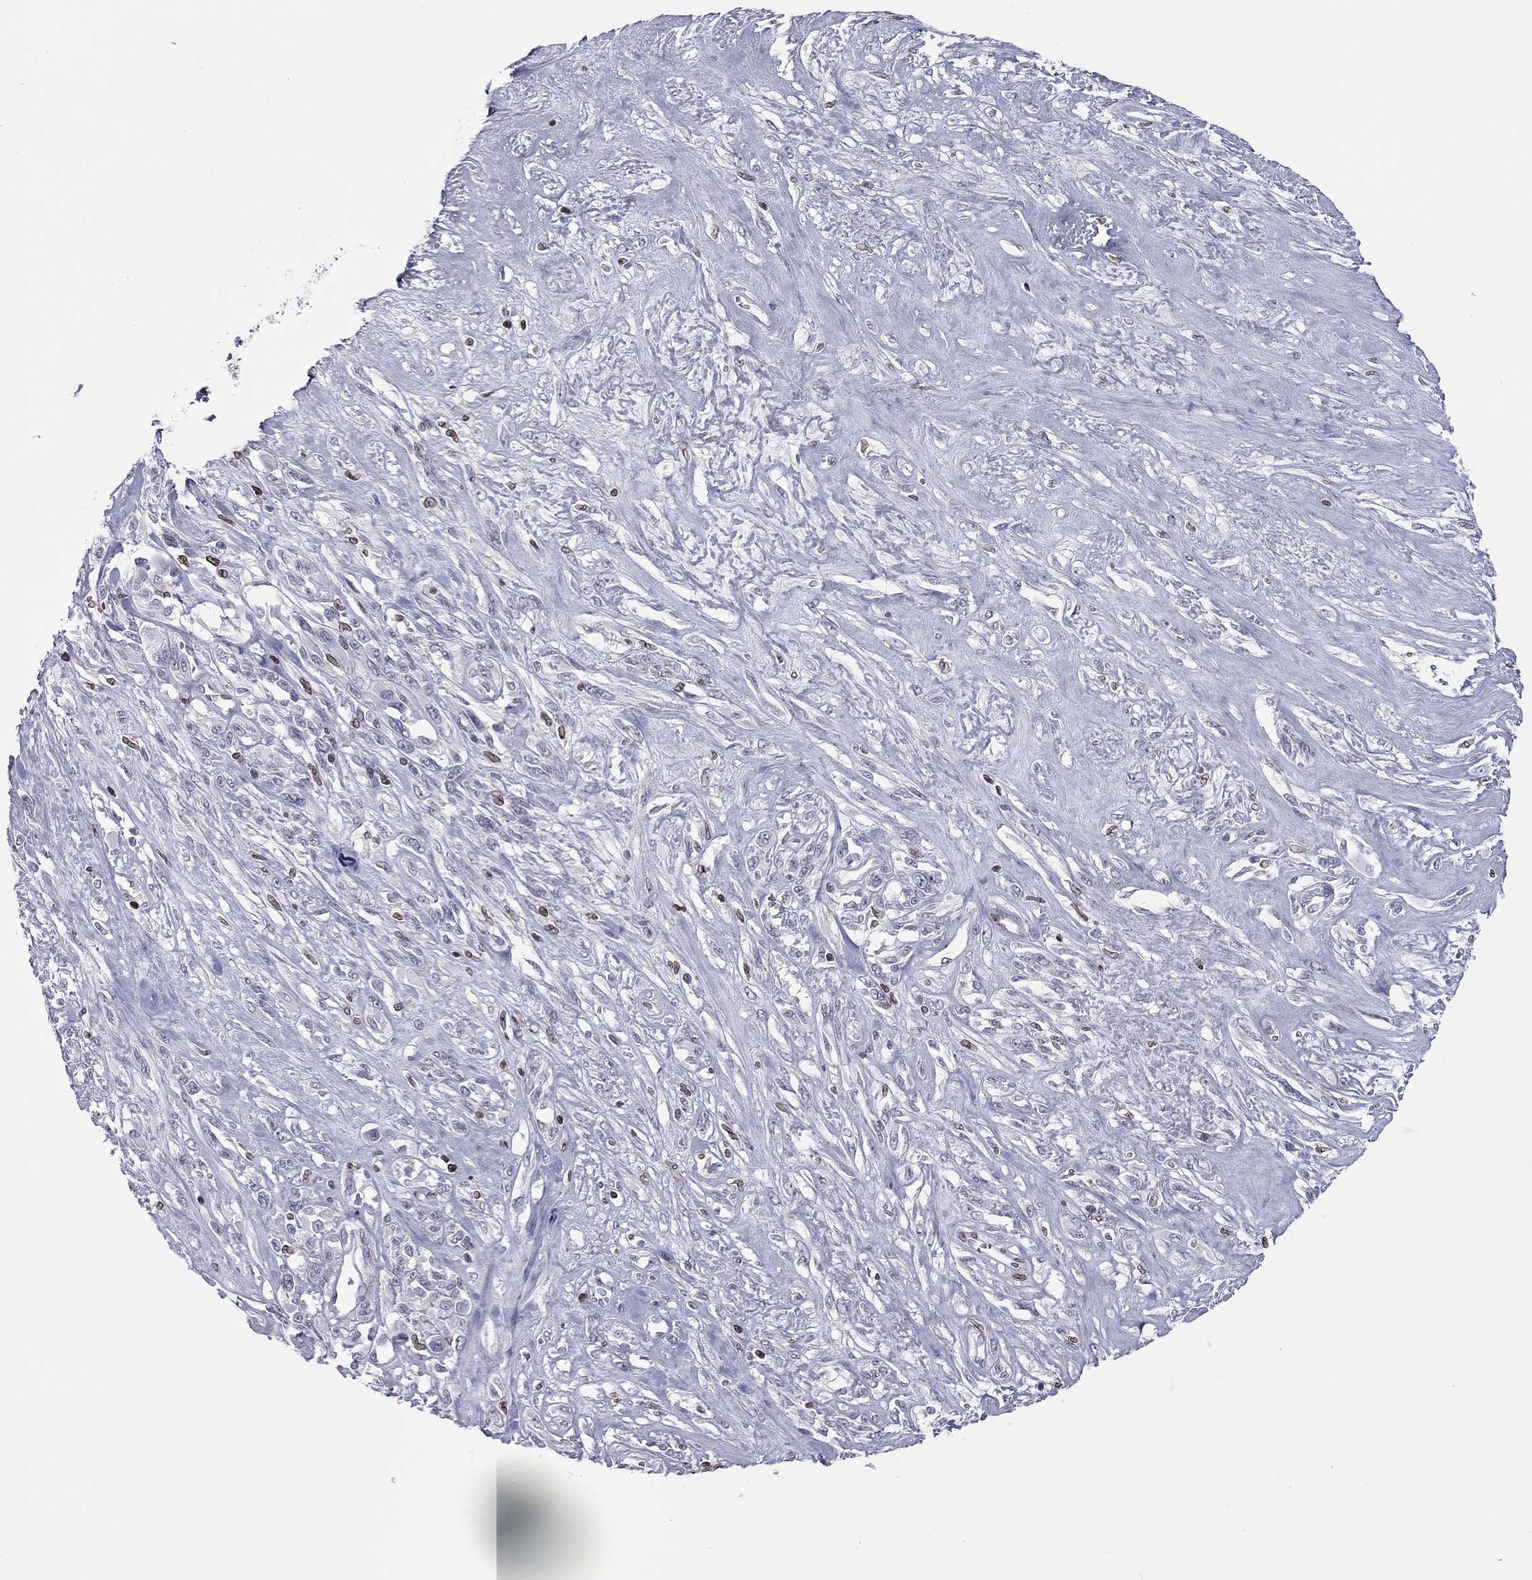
{"staining": {"intensity": "negative", "quantity": "none", "location": "none"}, "tissue": "melanoma", "cell_type": "Tumor cells", "image_type": "cancer", "snomed": [{"axis": "morphology", "description": "Malignant melanoma, NOS"}, {"axis": "topography", "description": "Skin"}], "caption": "Photomicrograph shows no significant protein expression in tumor cells of melanoma.", "gene": "ESPL1", "patient": {"sex": "female", "age": 91}}